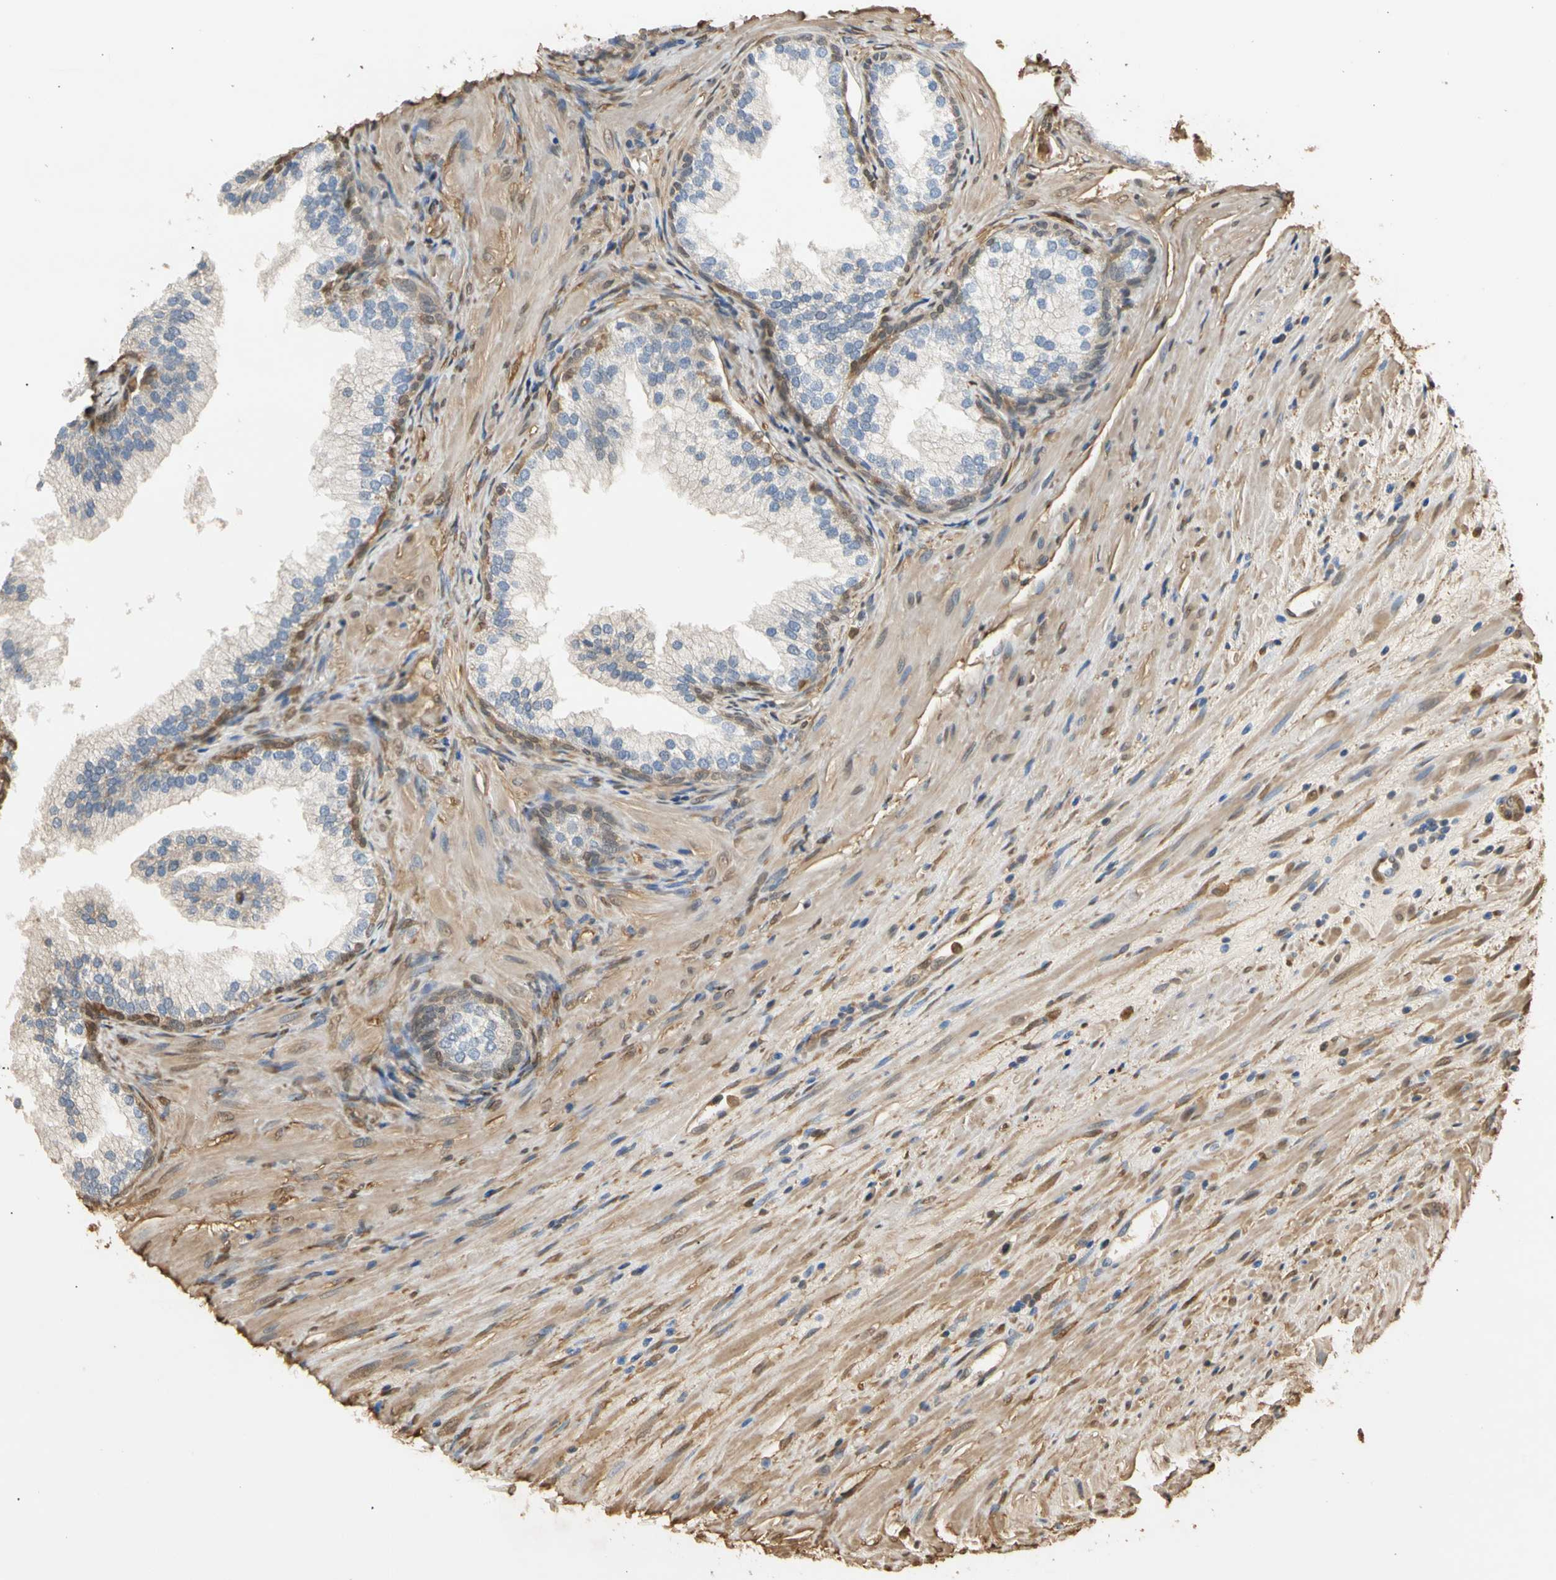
{"staining": {"intensity": "strong", "quantity": "<25%", "location": "cytoplasmic/membranous,nuclear"}, "tissue": "prostate", "cell_type": "Glandular cells", "image_type": "normal", "snomed": [{"axis": "morphology", "description": "Normal tissue, NOS"}, {"axis": "topography", "description": "Prostate"}], "caption": "Glandular cells demonstrate medium levels of strong cytoplasmic/membranous,nuclear expression in approximately <25% of cells in normal prostate. (DAB = brown stain, brightfield microscopy at high magnification).", "gene": "S100A6", "patient": {"sex": "male", "age": 76}}